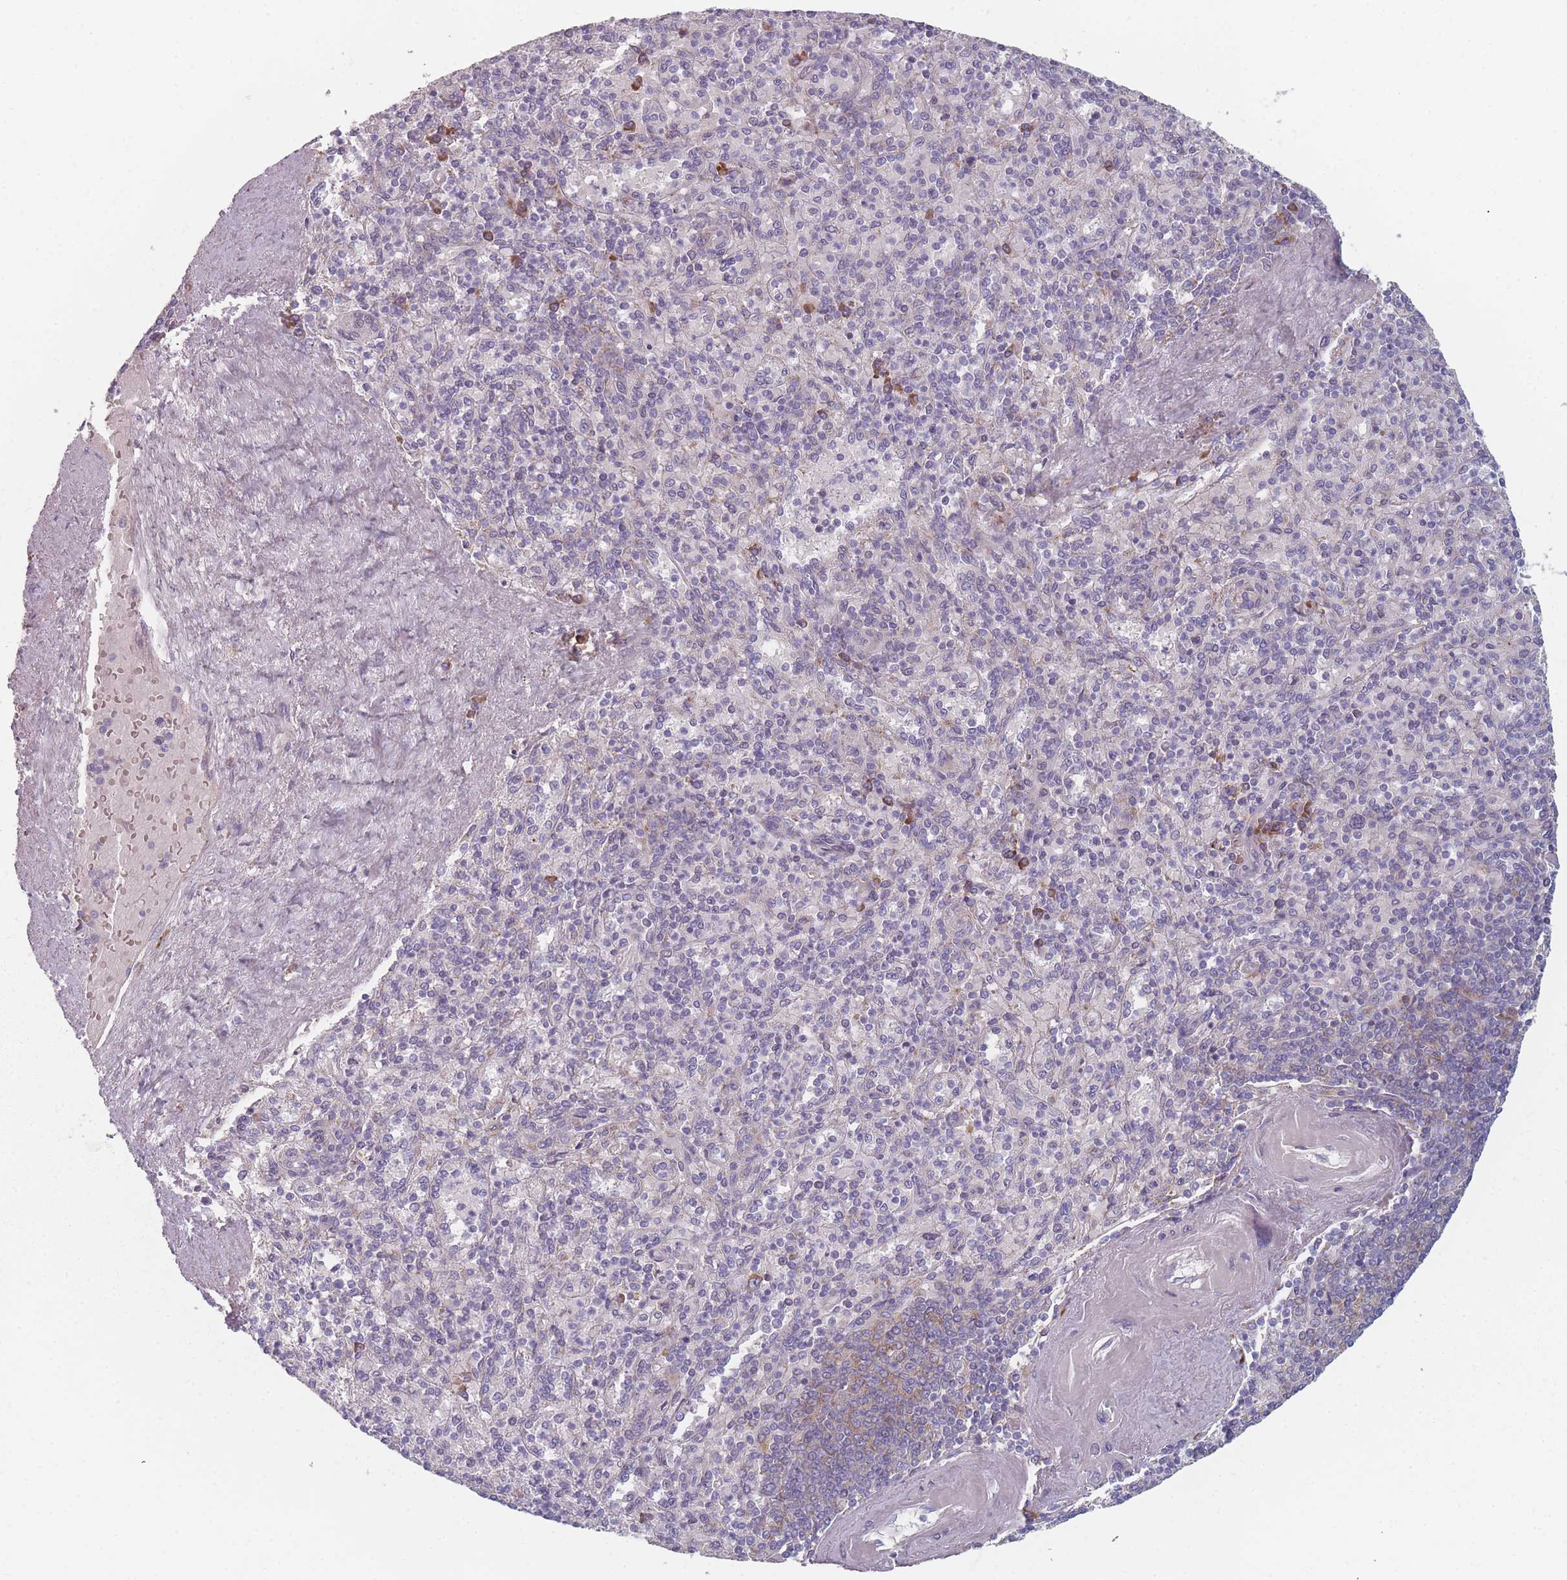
{"staining": {"intensity": "moderate", "quantity": "<25%", "location": "cytoplasmic/membranous"}, "tissue": "spleen", "cell_type": "Cells in red pulp", "image_type": "normal", "snomed": [{"axis": "morphology", "description": "Normal tissue, NOS"}, {"axis": "topography", "description": "Spleen"}], "caption": "A low amount of moderate cytoplasmic/membranous staining is identified in approximately <25% of cells in red pulp in unremarkable spleen.", "gene": "CACNG5", "patient": {"sex": "male", "age": 82}}